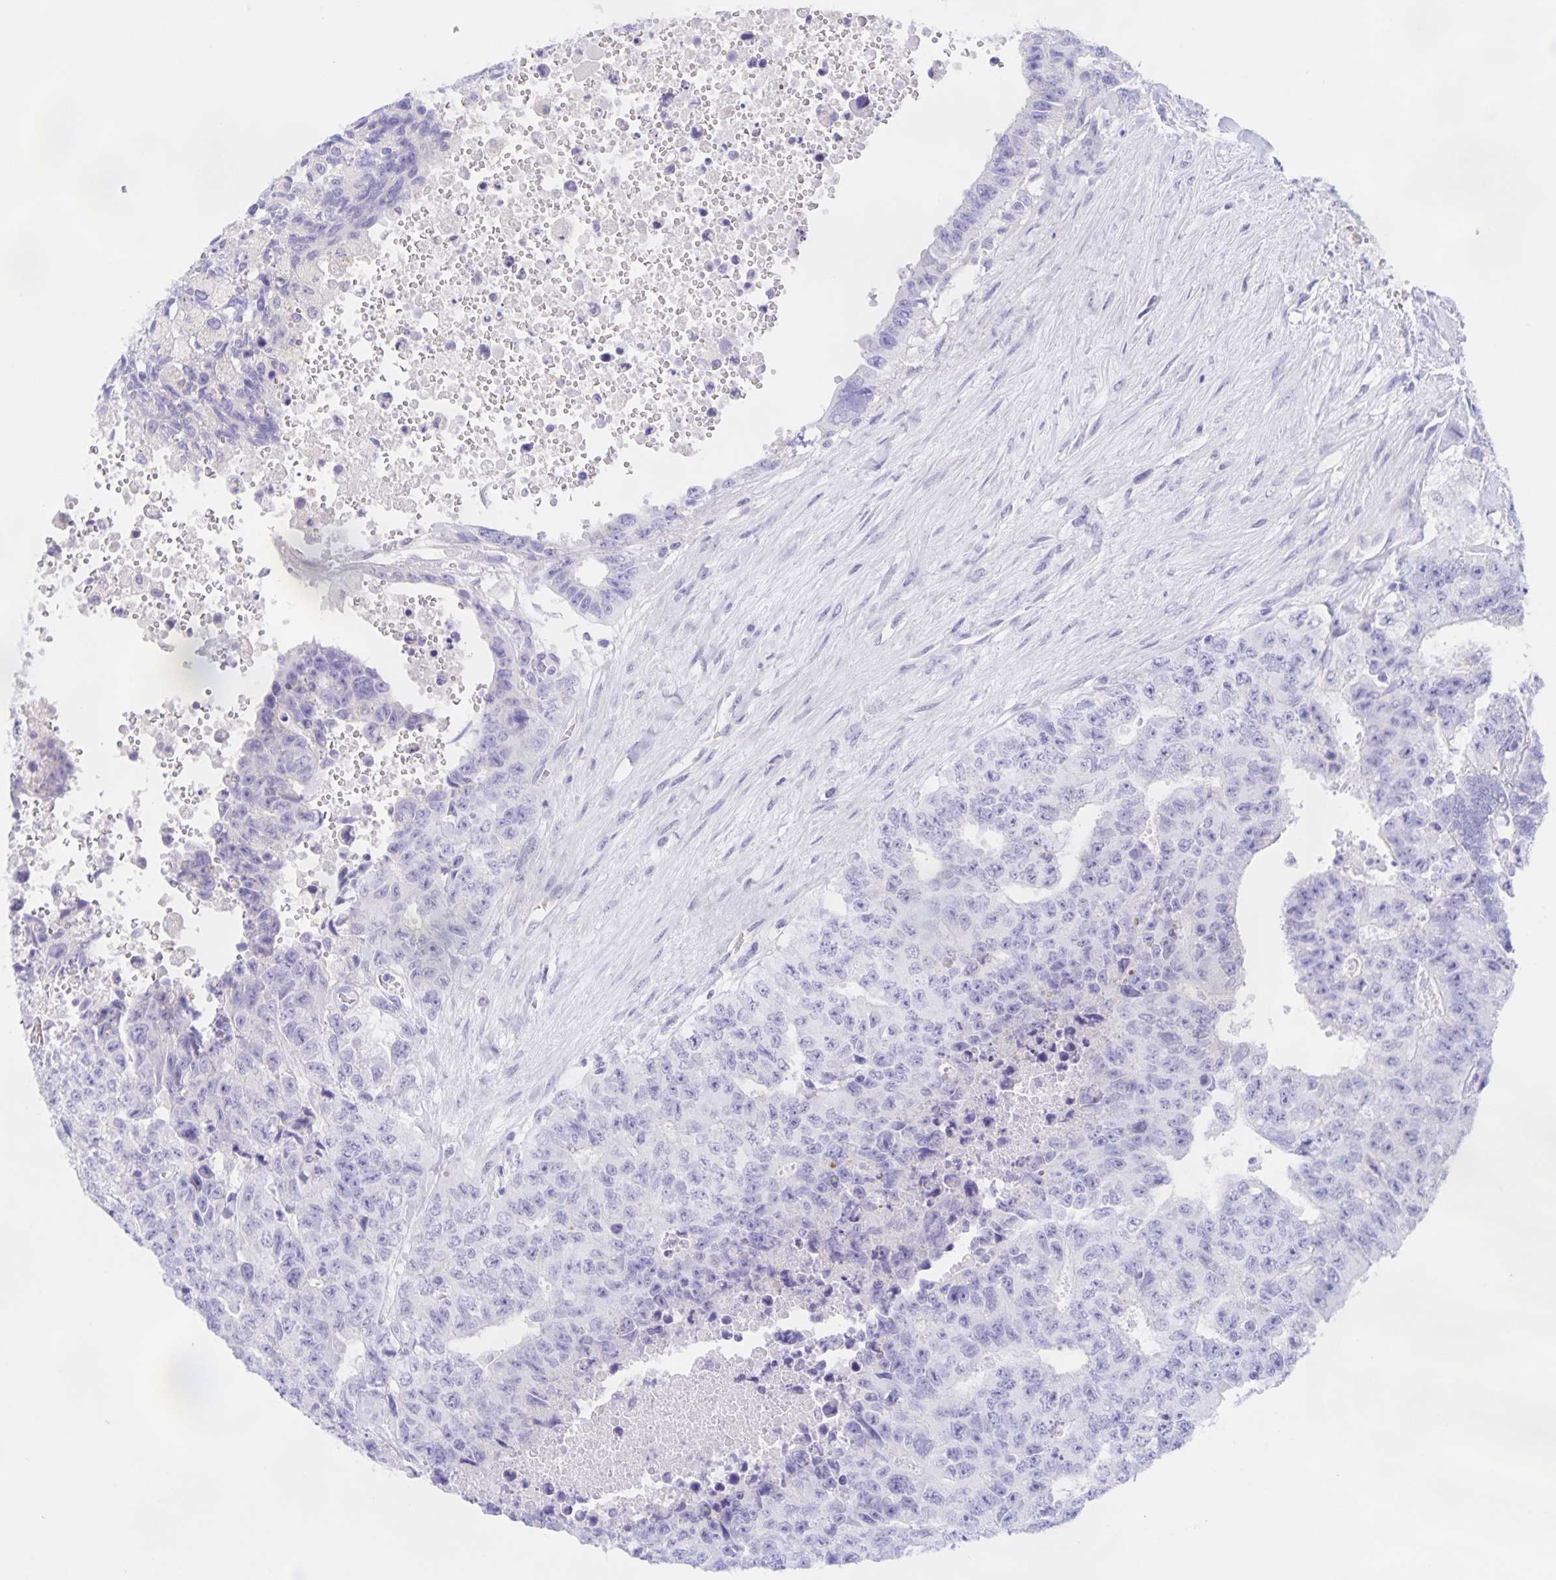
{"staining": {"intensity": "negative", "quantity": "none", "location": "none"}, "tissue": "testis cancer", "cell_type": "Tumor cells", "image_type": "cancer", "snomed": [{"axis": "morphology", "description": "Carcinoma, Embryonal, NOS"}, {"axis": "topography", "description": "Testis"}], "caption": "Testis cancer (embryonal carcinoma) was stained to show a protein in brown. There is no significant expression in tumor cells.", "gene": "CATSPER4", "patient": {"sex": "male", "age": 24}}